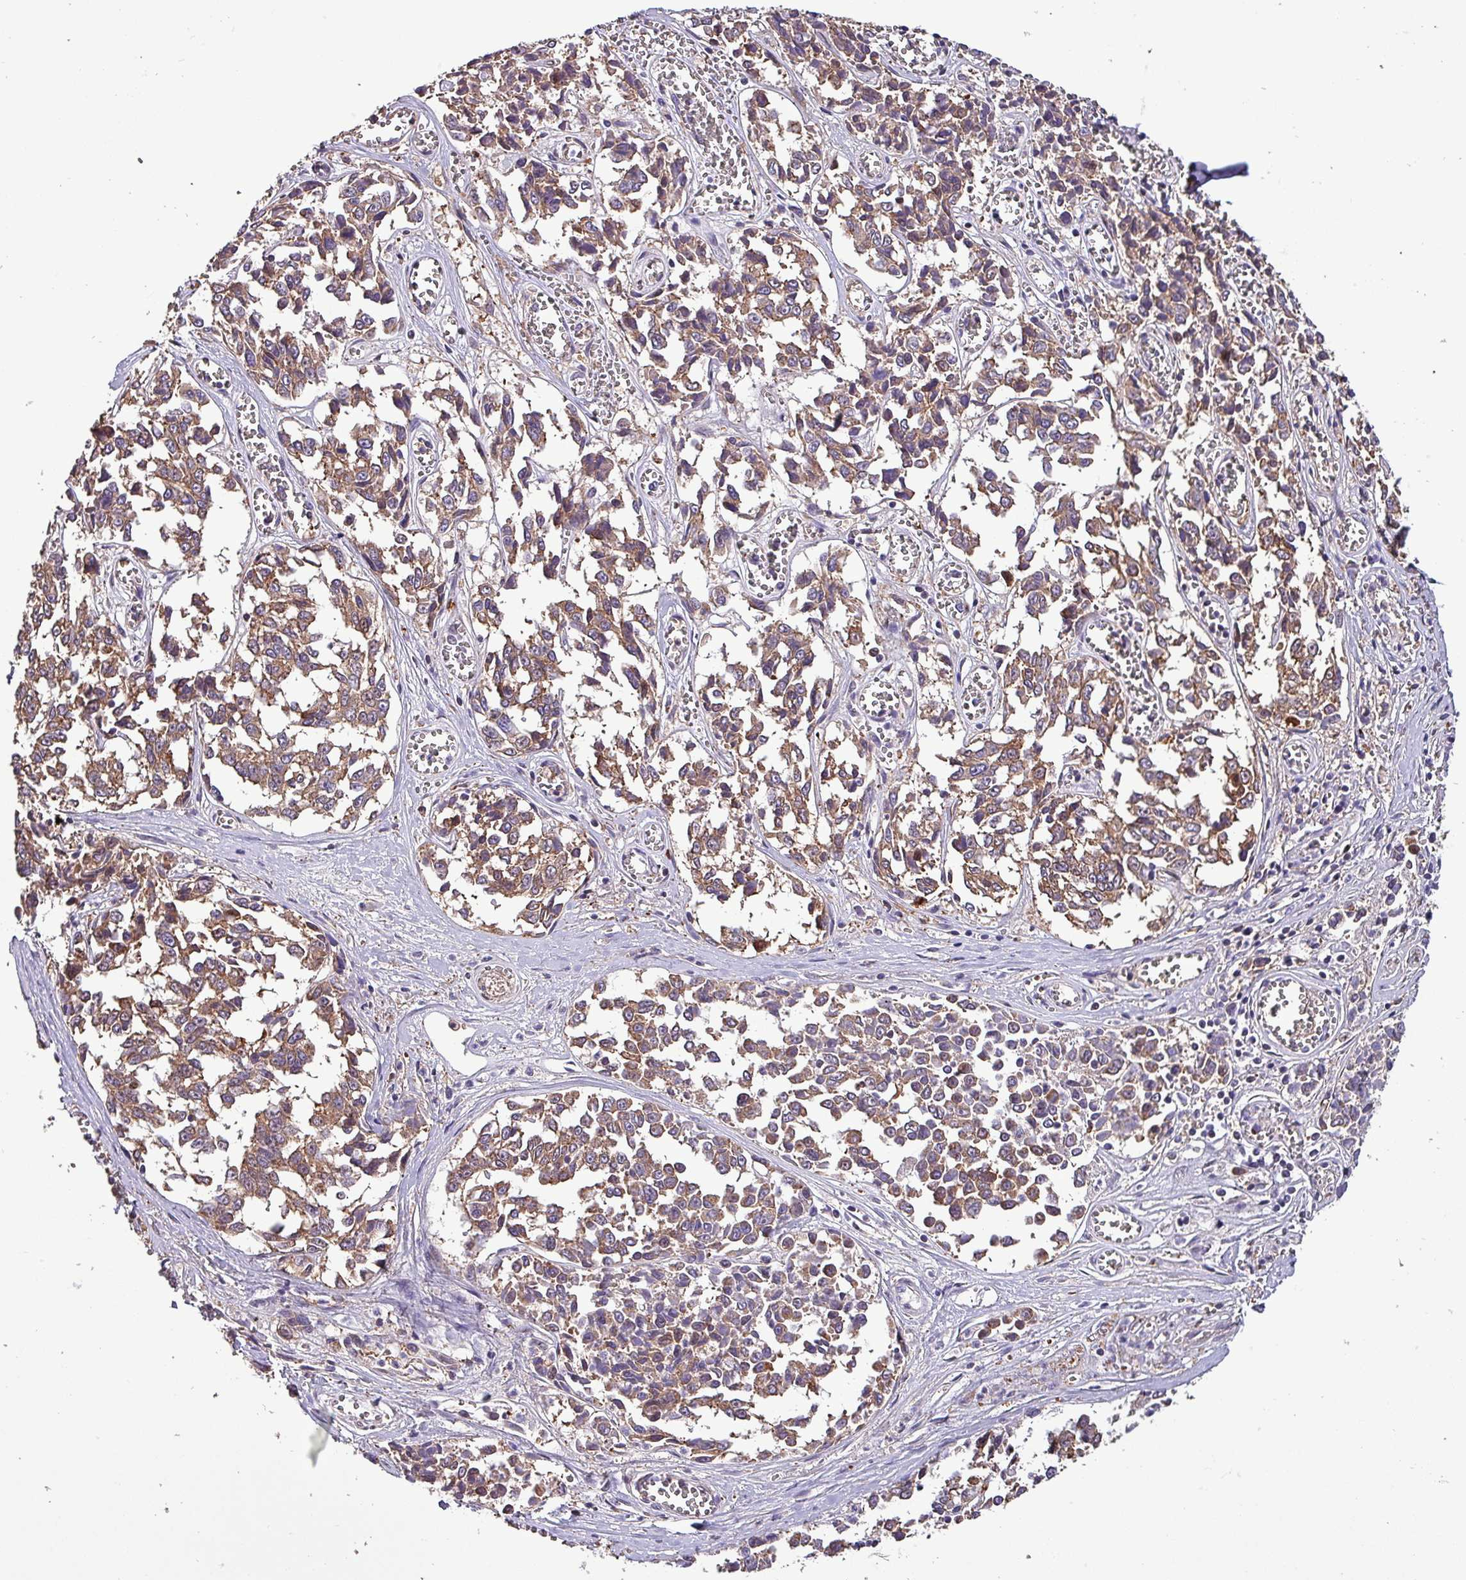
{"staining": {"intensity": "moderate", "quantity": ">75%", "location": "cytoplasmic/membranous"}, "tissue": "melanoma", "cell_type": "Tumor cells", "image_type": "cancer", "snomed": [{"axis": "morphology", "description": "Malignant melanoma, NOS"}, {"axis": "topography", "description": "Skin"}], "caption": "Human malignant melanoma stained with a brown dye demonstrates moderate cytoplasmic/membranous positive positivity in about >75% of tumor cells.", "gene": "SCIN", "patient": {"sex": "female", "age": 64}}